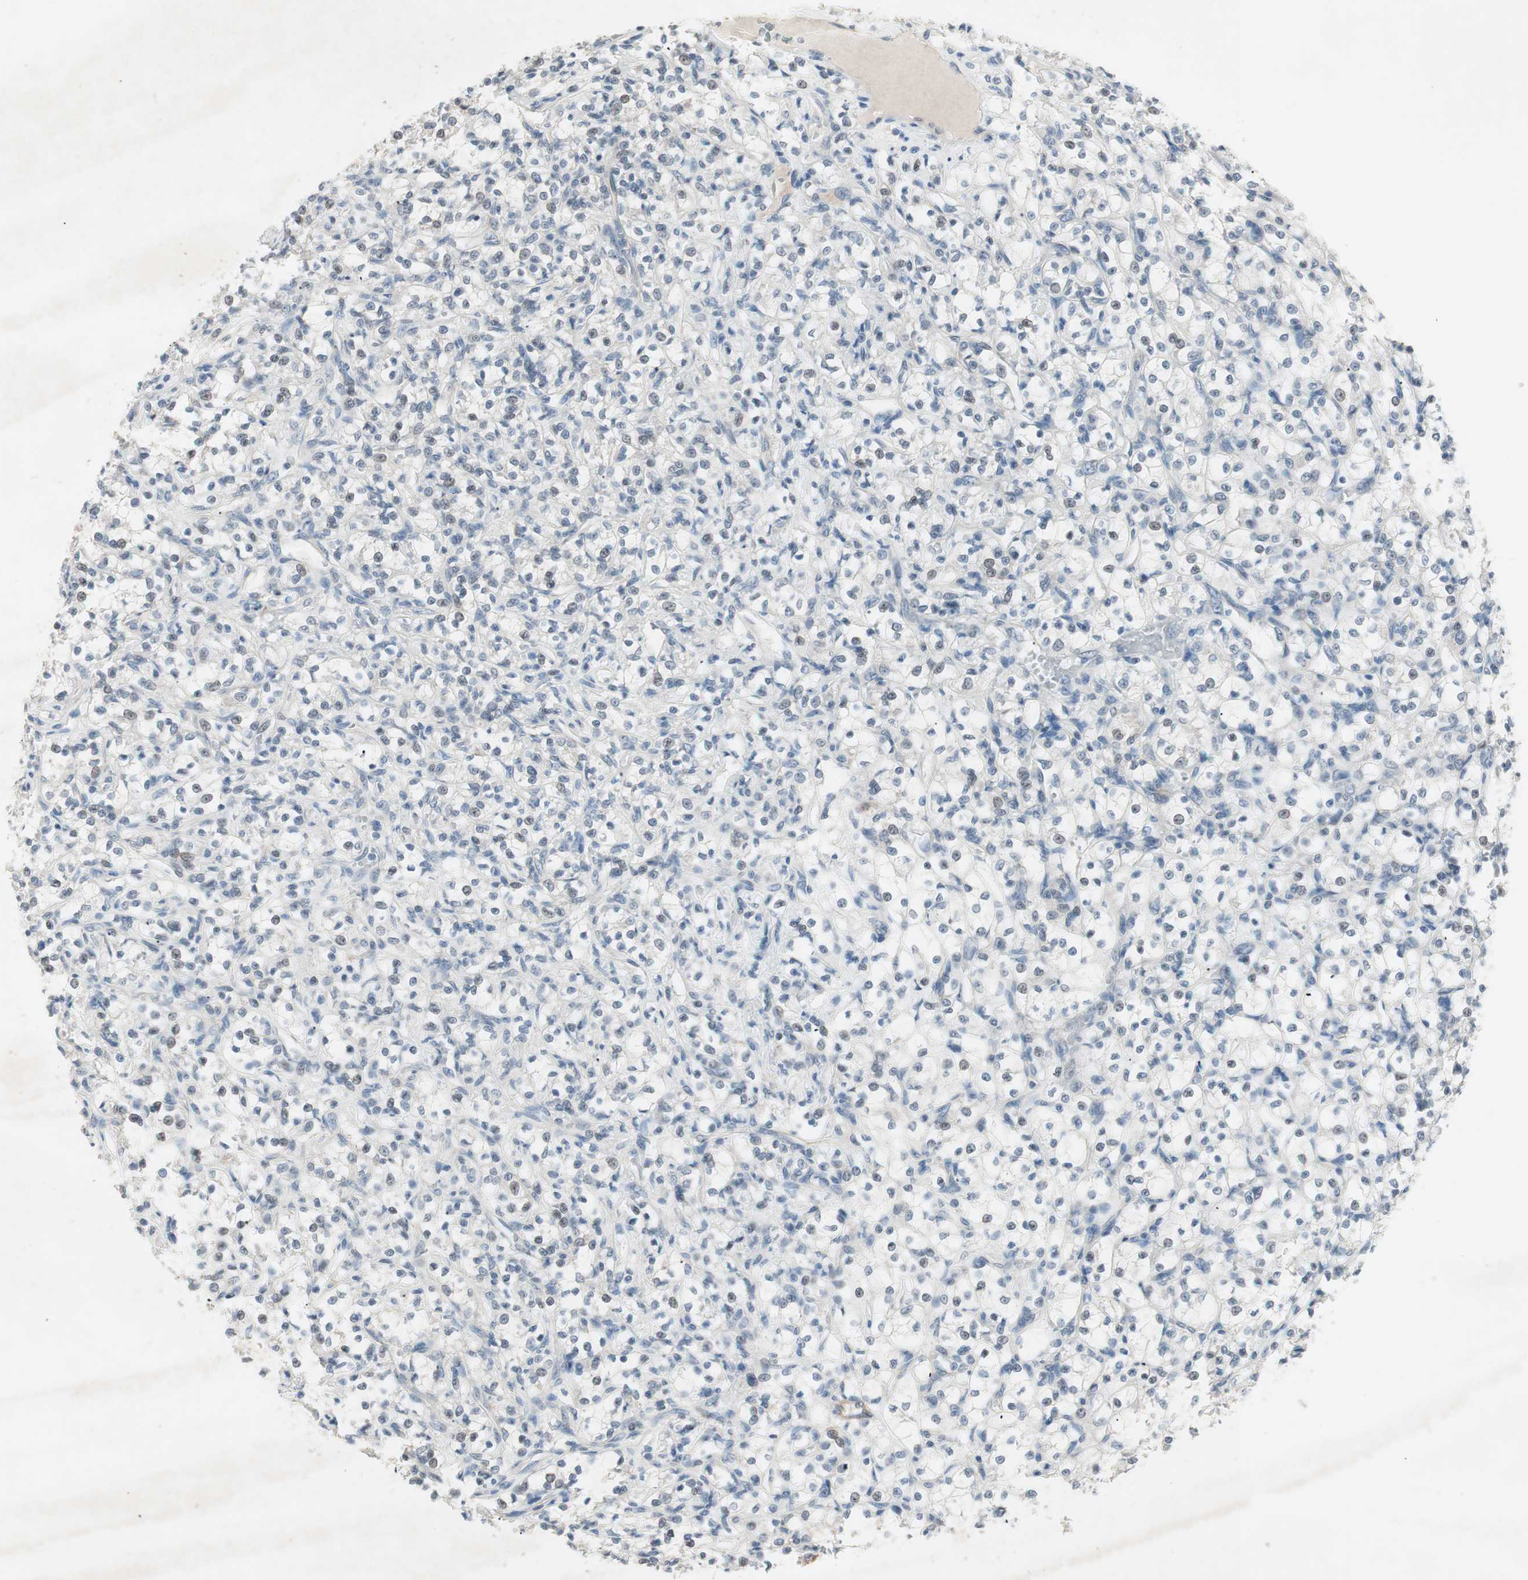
{"staining": {"intensity": "negative", "quantity": "none", "location": "none"}, "tissue": "renal cancer", "cell_type": "Tumor cells", "image_type": "cancer", "snomed": [{"axis": "morphology", "description": "Adenocarcinoma, NOS"}, {"axis": "topography", "description": "Kidney"}], "caption": "IHC photomicrograph of human renal adenocarcinoma stained for a protein (brown), which shows no positivity in tumor cells.", "gene": "ITGB4", "patient": {"sex": "female", "age": 69}}